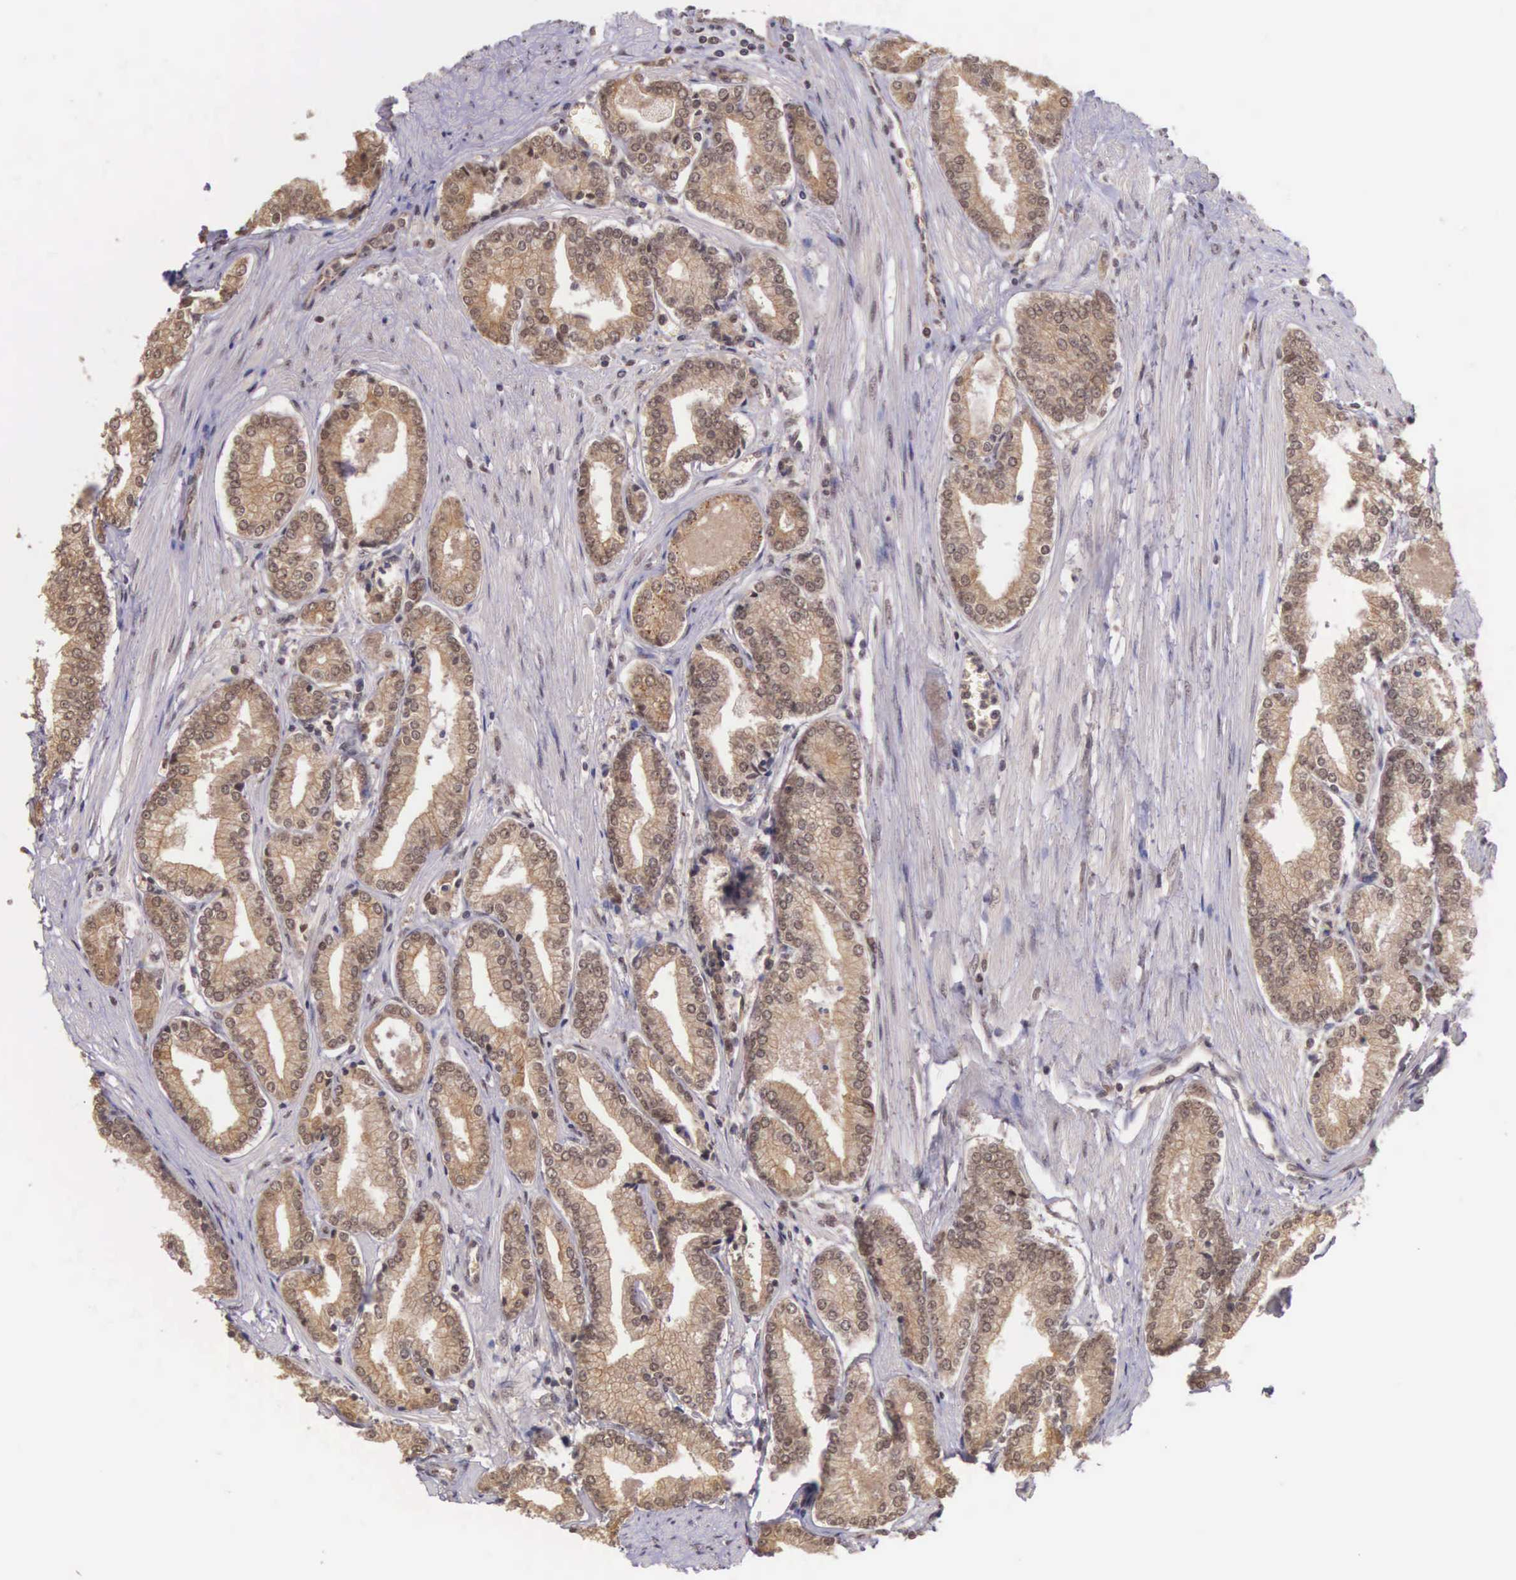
{"staining": {"intensity": "strong", "quantity": ">75%", "location": "cytoplasmic/membranous"}, "tissue": "prostate cancer", "cell_type": "Tumor cells", "image_type": "cancer", "snomed": [{"axis": "morphology", "description": "Adenocarcinoma, Medium grade"}, {"axis": "topography", "description": "Prostate"}], "caption": "Prostate cancer (medium-grade adenocarcinoma) stained with DAB (3,3'-diaminobenzidine) immunohistochemistry displays high levels of strong cytoplasmic/membranous staining in about >75% of tumor cells.", "gene": "VASH1", "patient": {"sex": "male", "age": 72}}